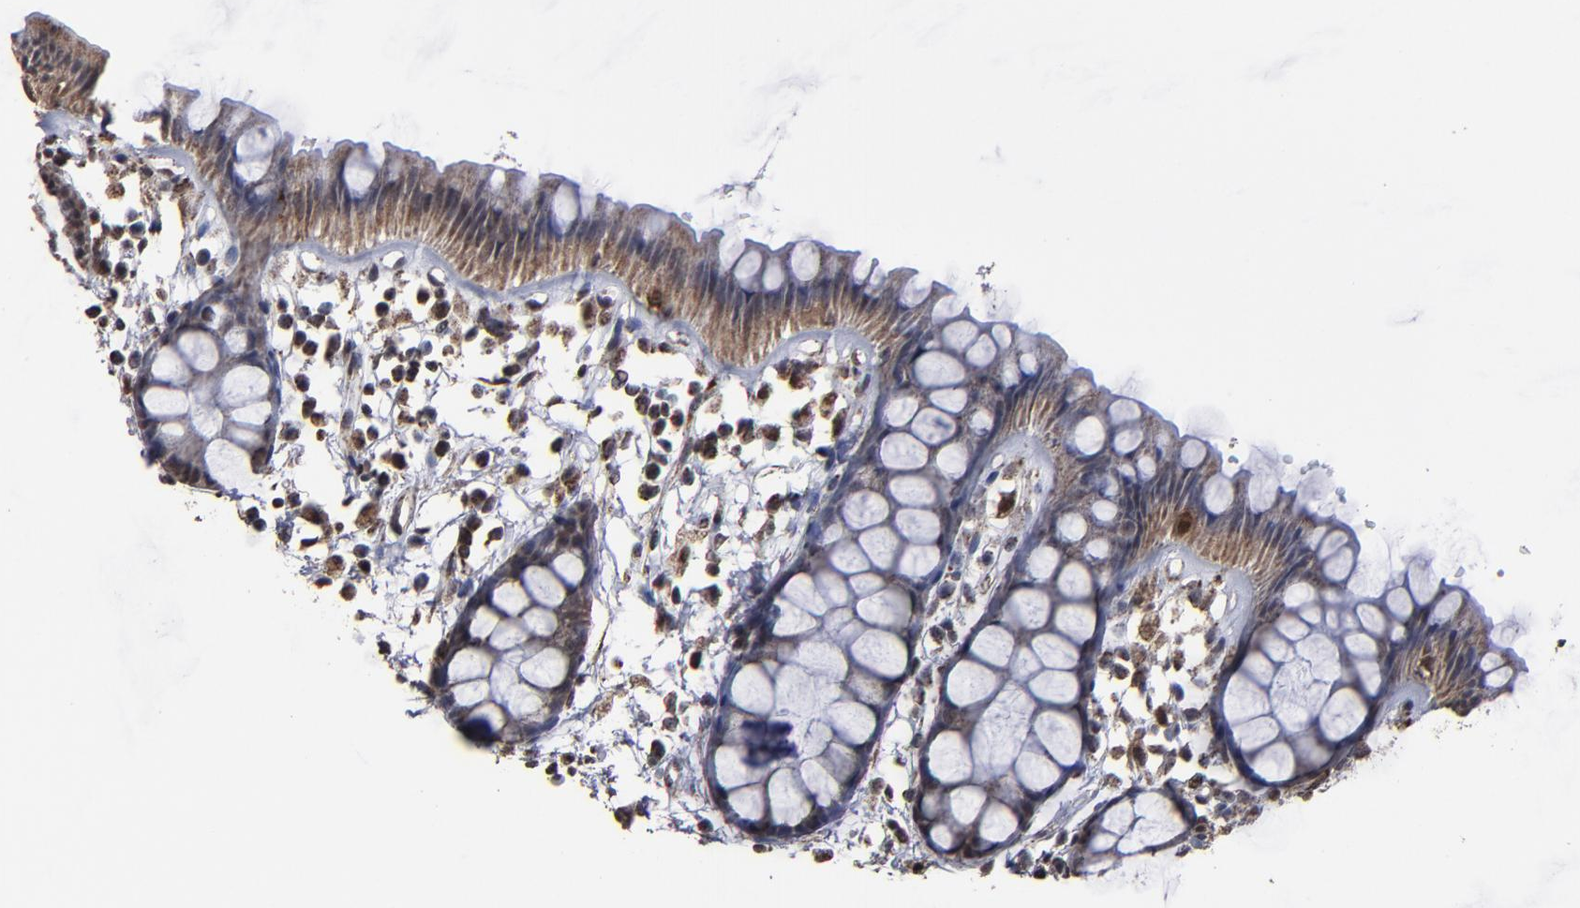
{"staining": {"intensity": "moderate", "quantity": ">75%", "location": "cytoplasmic/membranous"}, "tissue": "rectum", "cell_type": "Glandular cells", "image_type": "normal", "snomed": [{"axis": "morphology", "description": "Normal tissue, NOS"}, {"axis": "topography", "description": "Rectum"}], "caption": "A brown stain labels moderate cytoplasmic/membranous expression of a protein in glandular cells of unremarkable human rectum.", "gene": "BNIP3", "patient": {"sex": "female", "age": 66}}